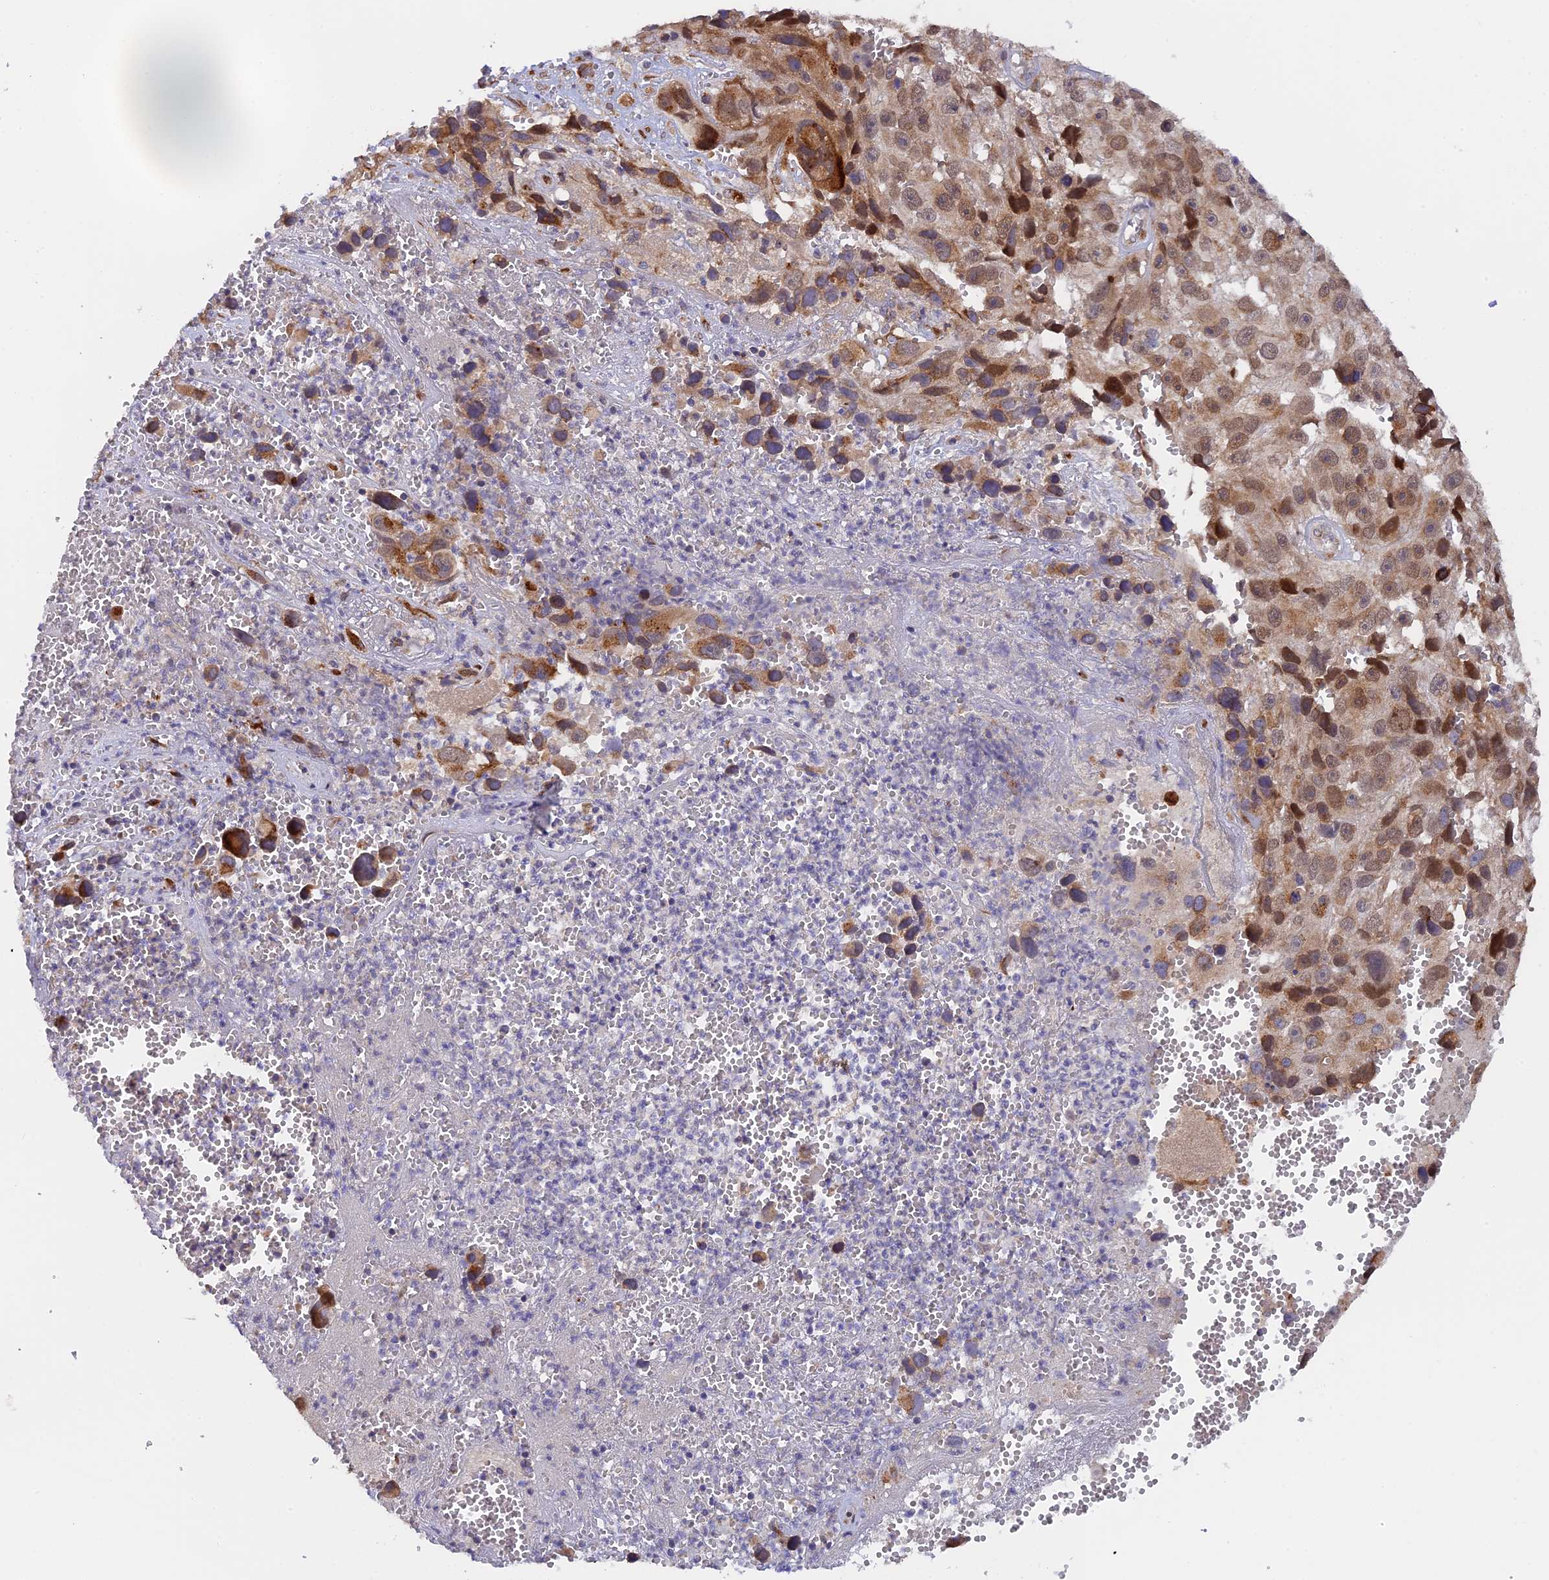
{"staining": {"intensity": "moderate", "quantity": ">75%", "location": "cytoplasmic/membranous,nuclear"}, "tissue": "melanoma", "cell_type": "Tumor cells", "image_type": "cancer", "snomed": [{"axis": "morphology", "description": "Malignant melanoma, NOS"}, {"axis": "topography", "description": "Skin"}], "caption": "Immunohistochemical staining of human malignant melanoma demonstrates medium levels of moderate cytoplasmic/membranous and nuclear staining in approximately >75% of tumor cells. (brown staining indicates protein expression, while blue staining denotes nuclei).", "gene": "SNX17", "patient": {"sex": "male", "age": 84}}